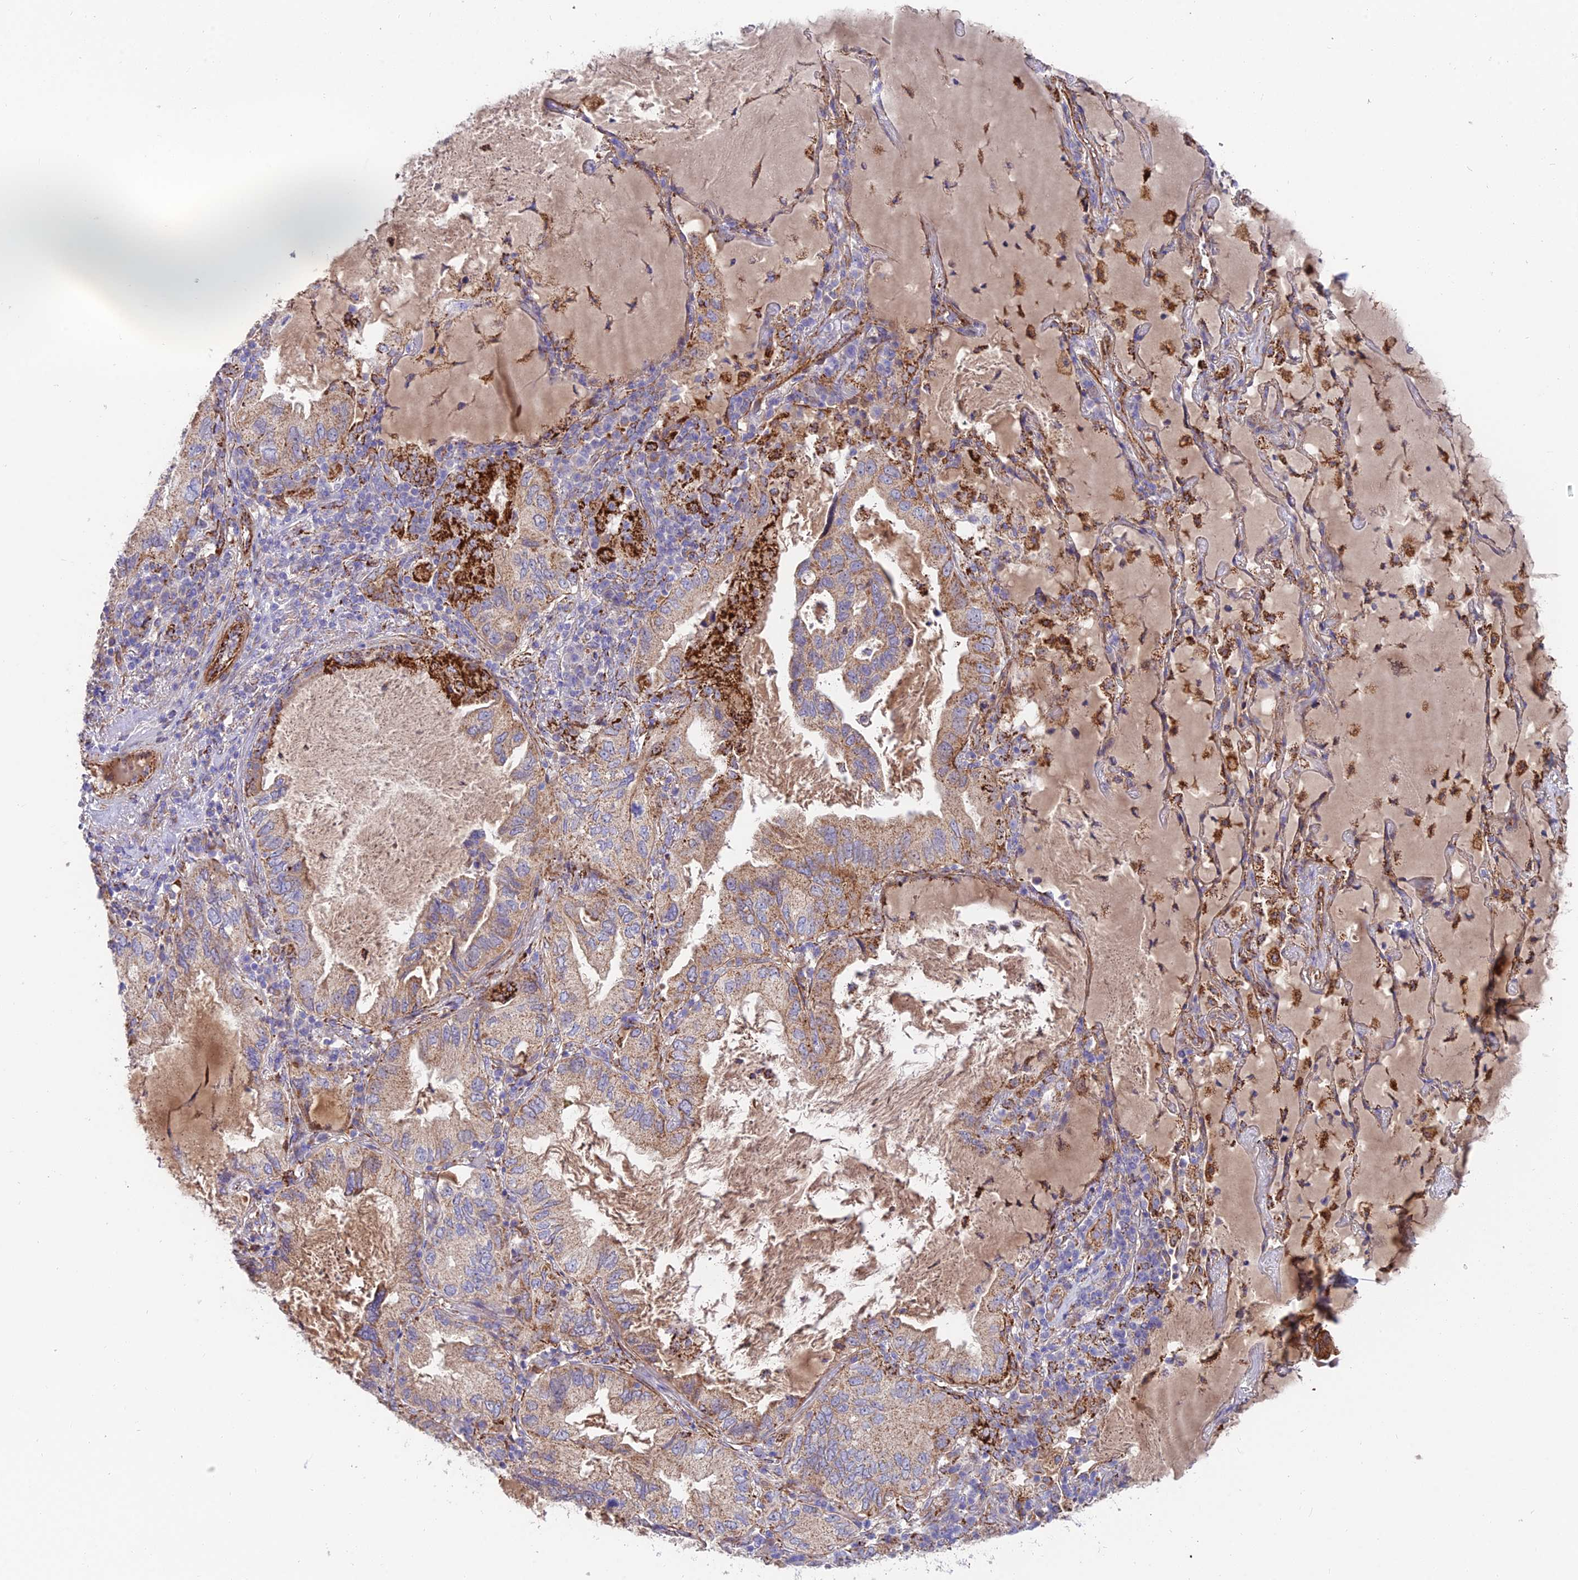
{"staining": {"intensity": "moderate", "quantity": "25%-75%", "location": "cytoplasmic/membranous"}, "tissue": "lung cancer", "cell_type": "Tumor cells", "image_type": "cancer", "snomed": [{"axis": "morphology", "description": "Adenocarcinoma, NOS"}, {"axis": "topography", "description": "Lung"}], "caption": "A histopathology image of lung adenocarcinoma stained for a protein displays moderate cytoplasmic/membranous brown staining in tumor cells.", "gene": "TIGD6", "patient": {"sex": "female", "age": 69}}